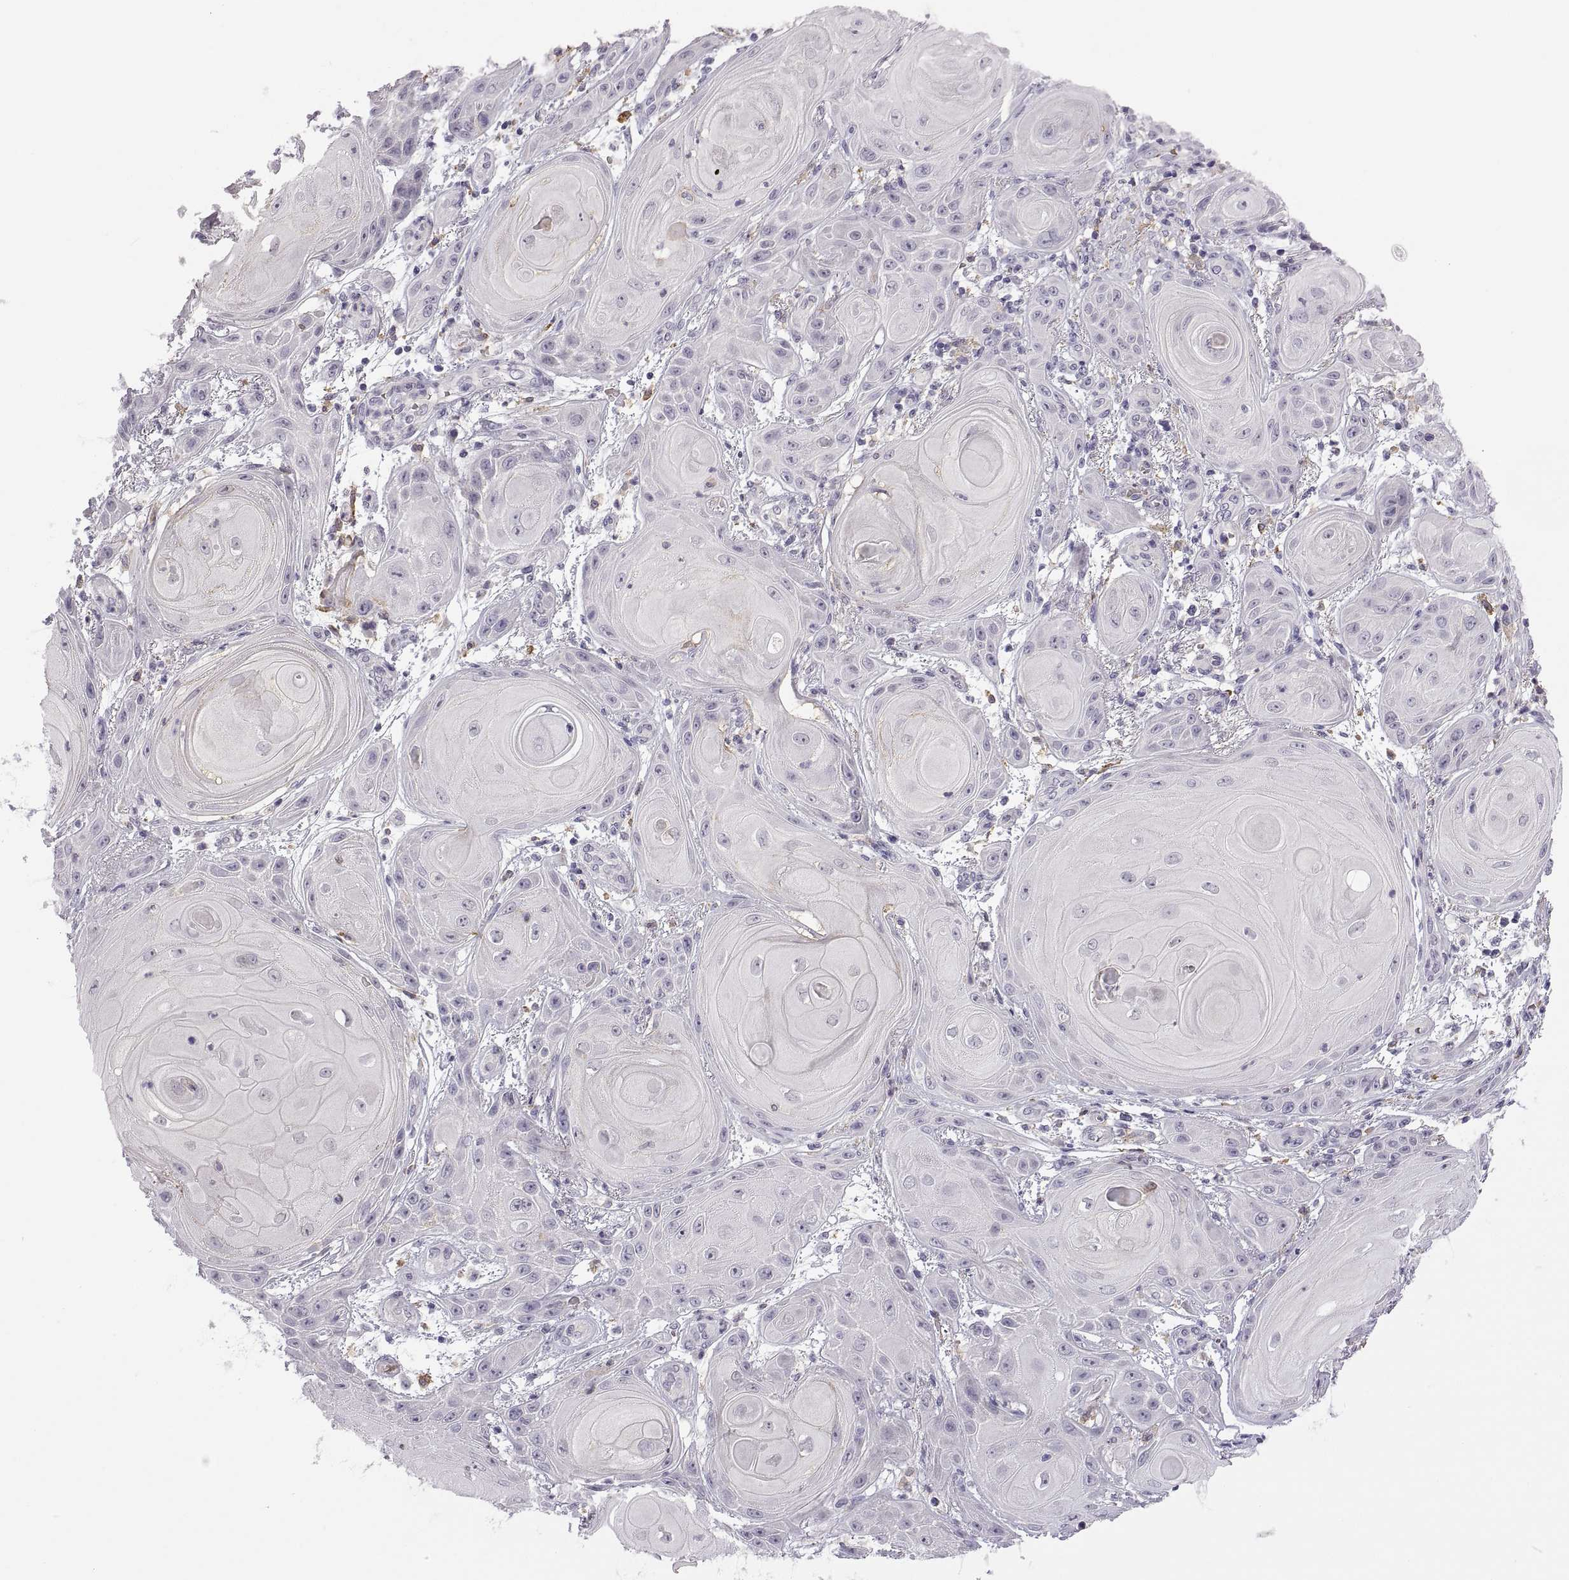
{"staining": {"intensity": "negative", "quantity": "none", "location": "none"}, "tissue": "skin cancer", "cell_type": "Tumor cells", "image_type": "cancer", "snomed": [{"axis": "morphology", "description": "Squamous cell carcinoma, NOS"}, {"axis": "topography", "description": "Skin"}], "caption": "Immunohistochemistry histopathology image of human skin squamous cell carcinoma stained for a protein (brown), which exhibits no staining in tumor cells. (Immunohistochemistry (ihc), brightfield microscopy, high magnification).", "gene": "MEIOC", "patient": {"sex": "male", "age": 62}}